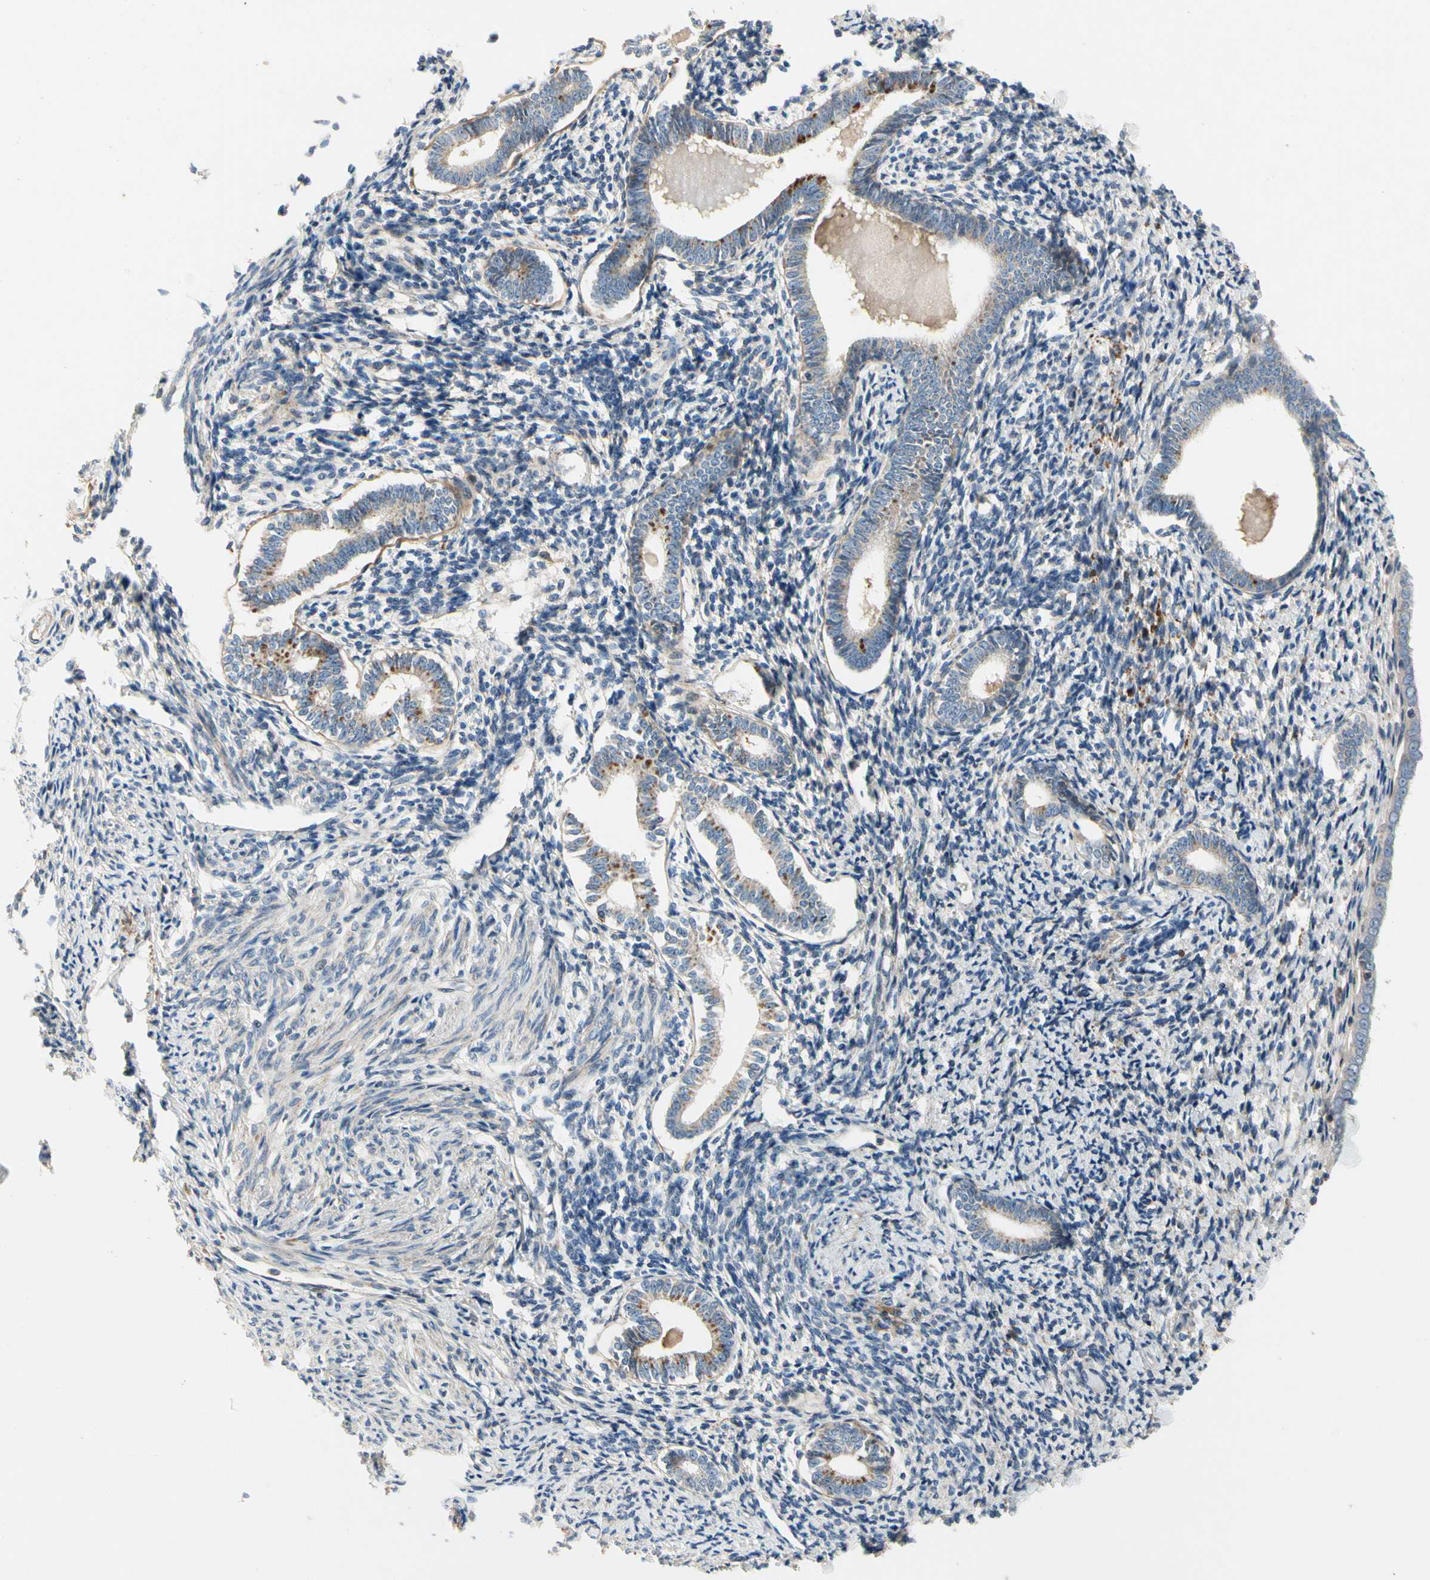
{"staining": {"intensity": "negative", "quantity": "none", "location": "none"}, "tissue": "endometrium", "cell_type": "Cells in endometrial stroma", "image_type": "normal", "snomed": [{"axis": "morphology", "description": "Normal tissue, NOS"}, {"axis": "topography", "description": "Endometrium"}], "caption": "The immunohistochemistry (IHC) micrograph has no significant expression in cells in endometrial stroma of endometrium.", "gene": "CRTAC1", "patient": {"sex": "female", "age": 71}}